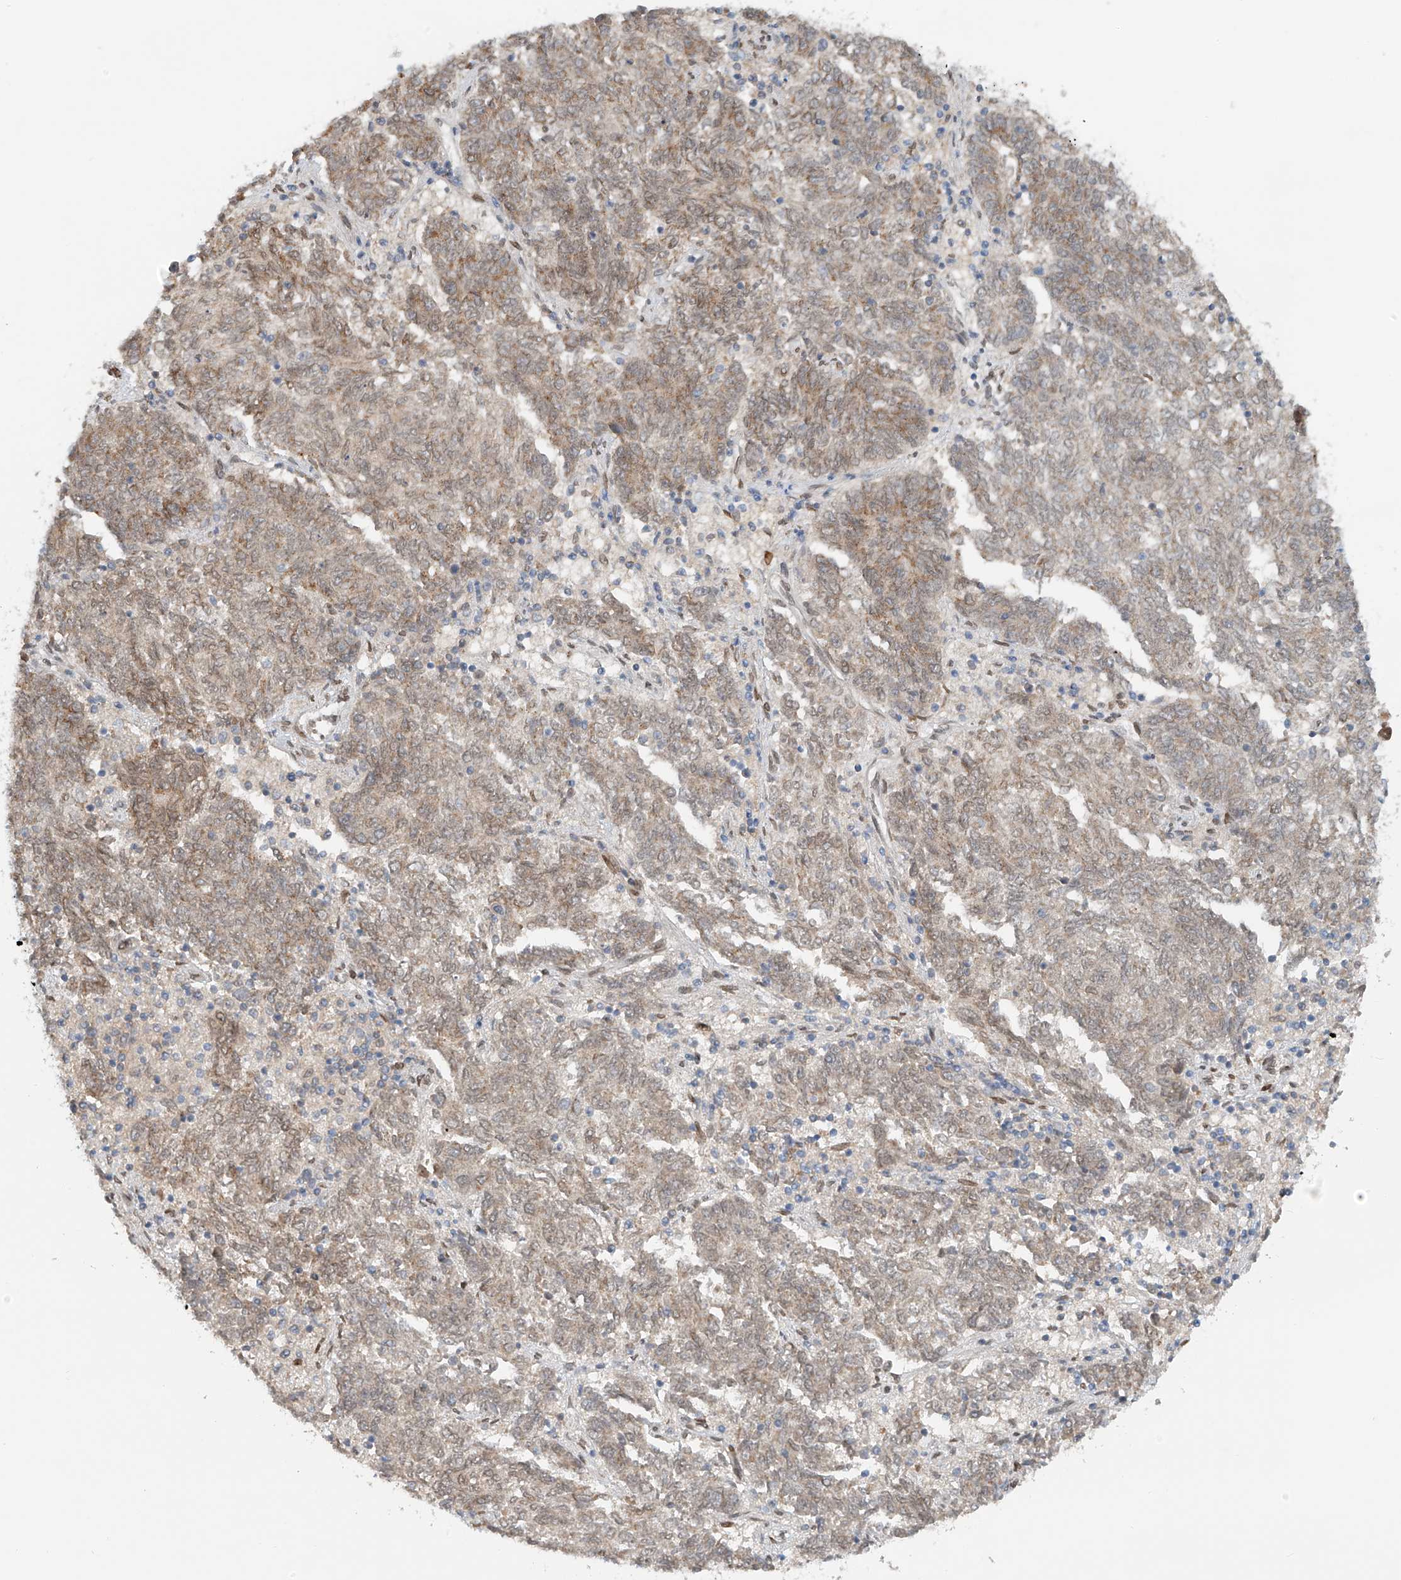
{"staining": {"intensity": "weak", "quantity": "<25%", "location": "cytoplasmic/membranous"}, "tissue": "endometrial cancer", "cell_type": "Tumor cells", "image_type": "cancer", "snomed": [{"axis": "morphology", "description": "Adenocarcinoma, NOS"}, {"axis": "topography", "description": "Endometrium"}], "caption": "This is an immunohistochemistry (IHC) photomicrograph of endometrial cancer (adenocarcinoma). There is no expression in tumor cells.", "gene": "STARD9", "patient": {"sex": "female", "age": 80}}